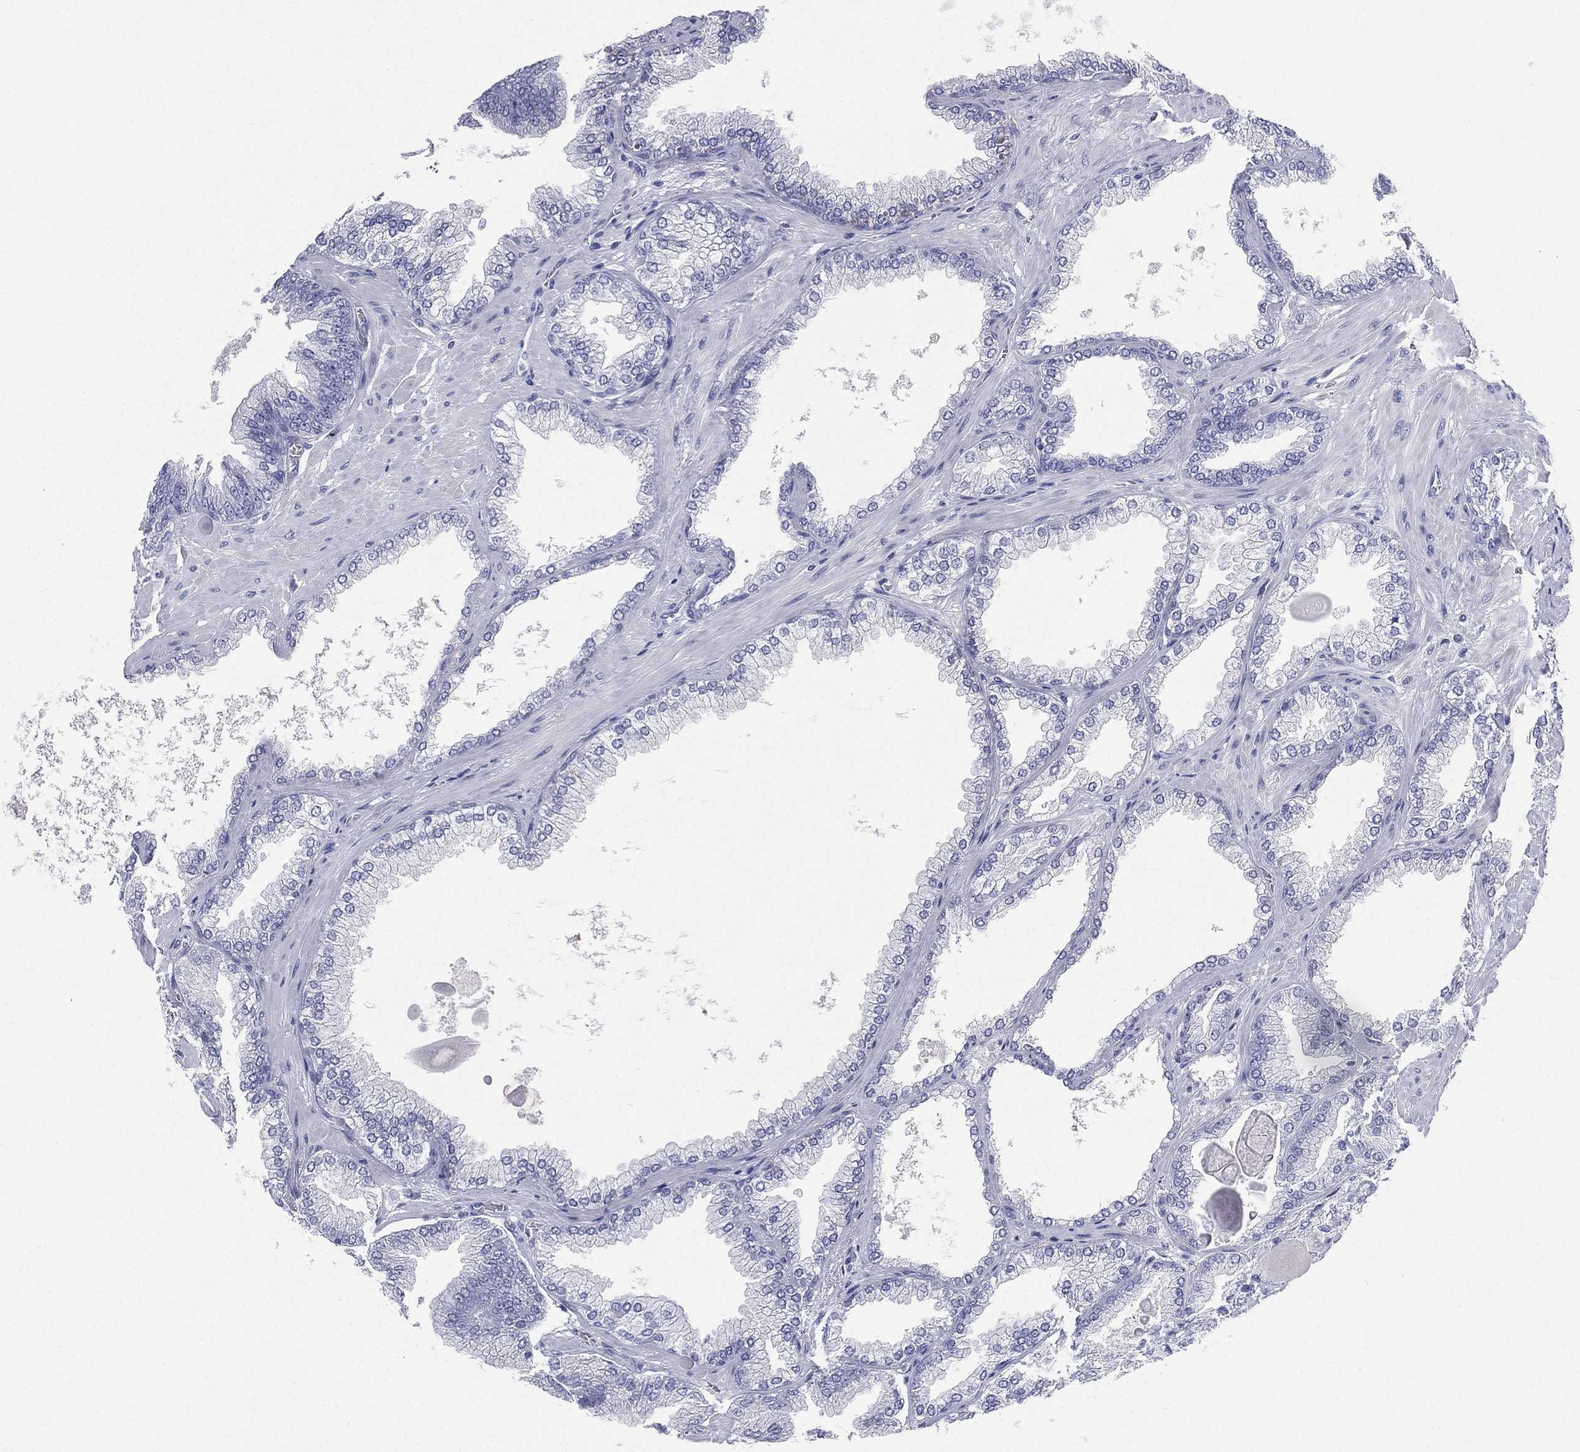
{"staining": {"intensity": "negative", "quantity": "none", "location": "none"}, "tissue": "prostate cancer", "cell_type": "Tumor cells", "image_type": "cancer", "snomed": [{"axis": "morphology", "description": "Adenocarcinoma, Low grade"}, {"axis": "topography", "description": "Prostate"}], "caption": "This is an immunohistochemistry photomicrograph of human prostate adenocarcinoma (low-grade). There is no expression in tumor cells.", "gene": "CD22", "patient": {"sex": "male", "age": 72}}